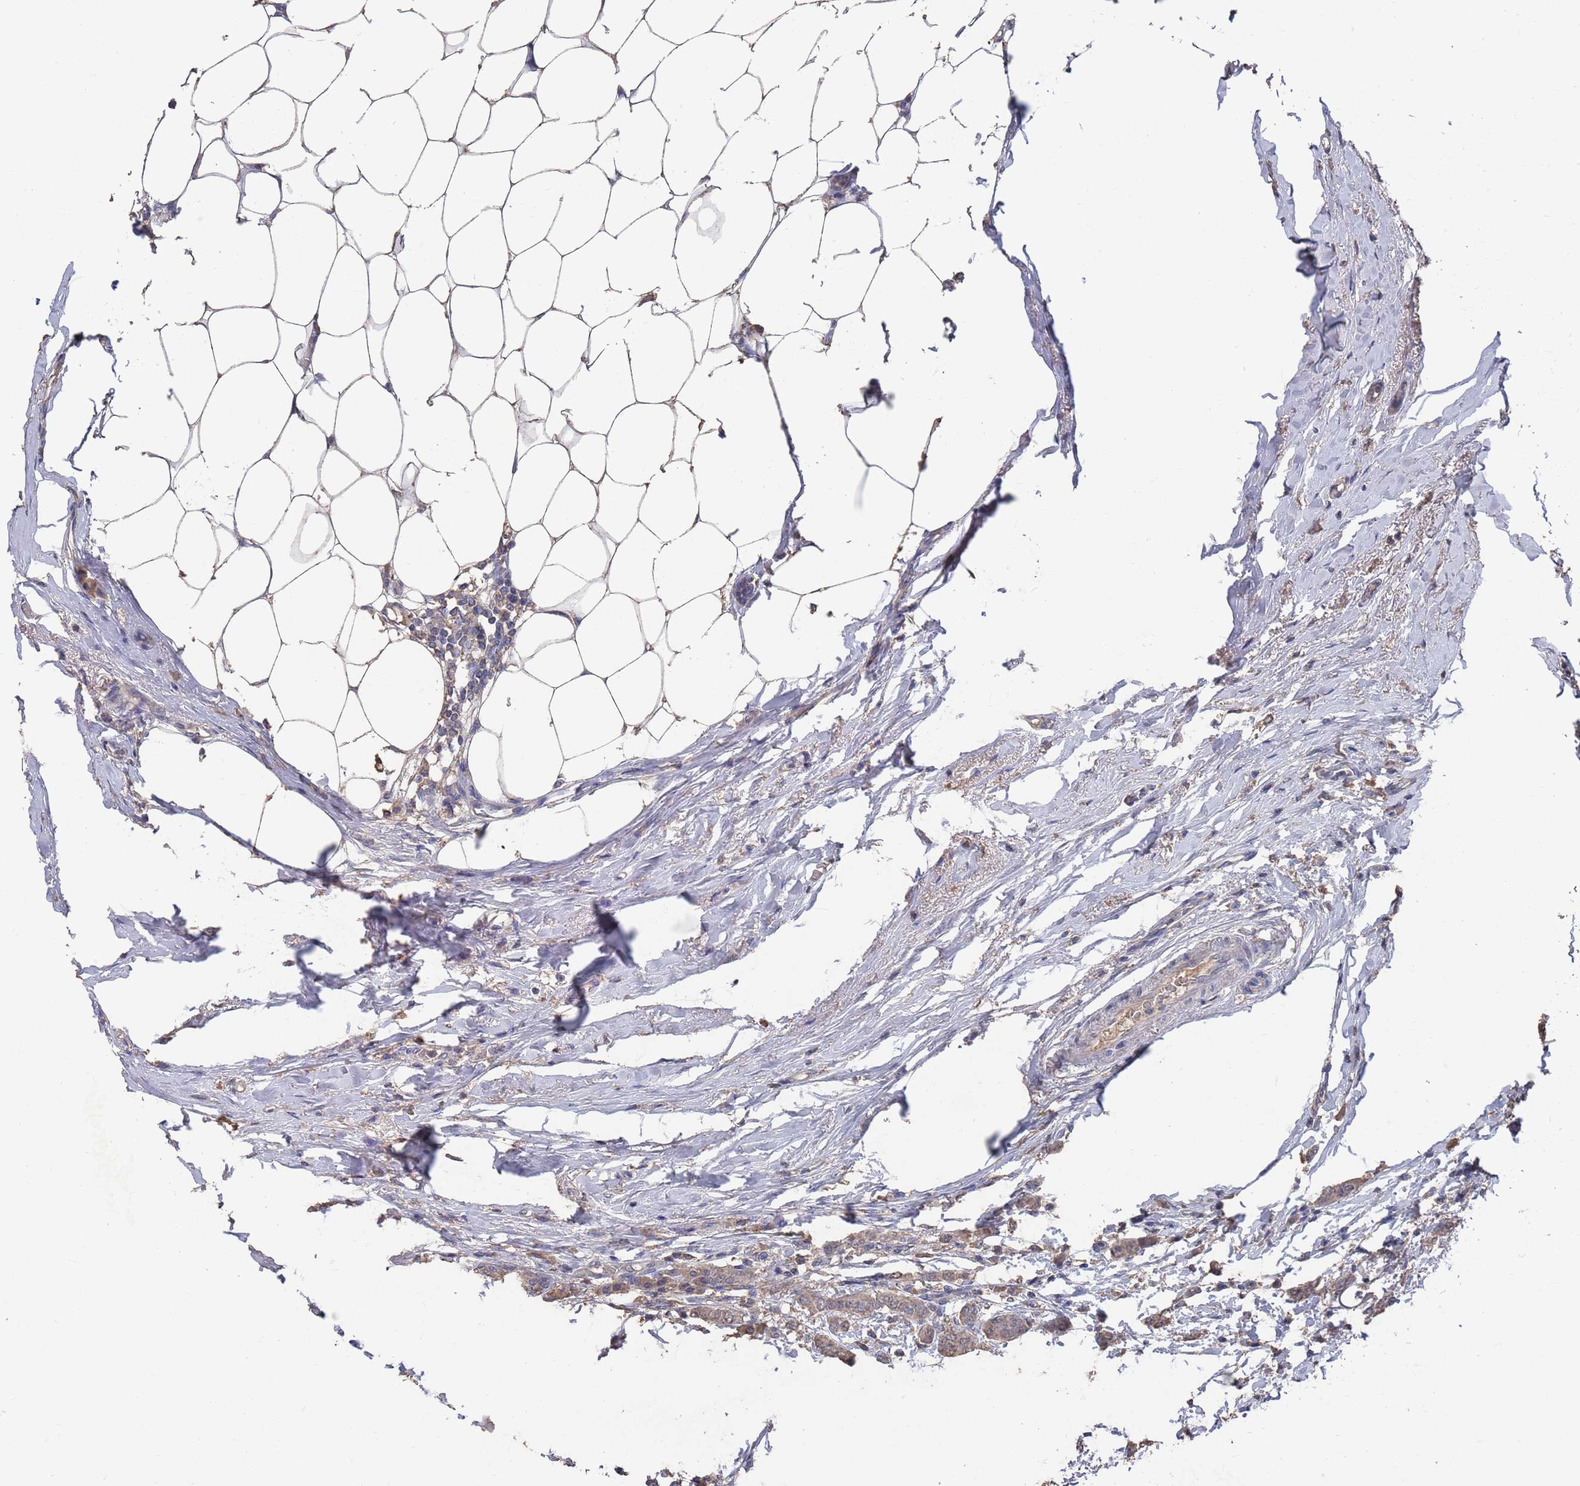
{"staining": {"intensity": "weak", "quantity": ">75%", "location": "cytoplasmic/membranous"}, "tissue": "breast cancer", "cell_type": "Tumor cells", "image_type": "cancer", "snomed": [{"axis": "morphology", "description": "Duct carcinoma"}, {"axis": "topography", "description": "Breast"}], "caption": "Protein positivity by immunohistochemistry reveals weak cytoplasmic/membranous expression in approximately >75% of tumor cells in invasive ductal carcinoma (breast). Nuclei are stained in blue.", "gene": "BTBD18", "patient": {"sex": "female", "age": 72}}